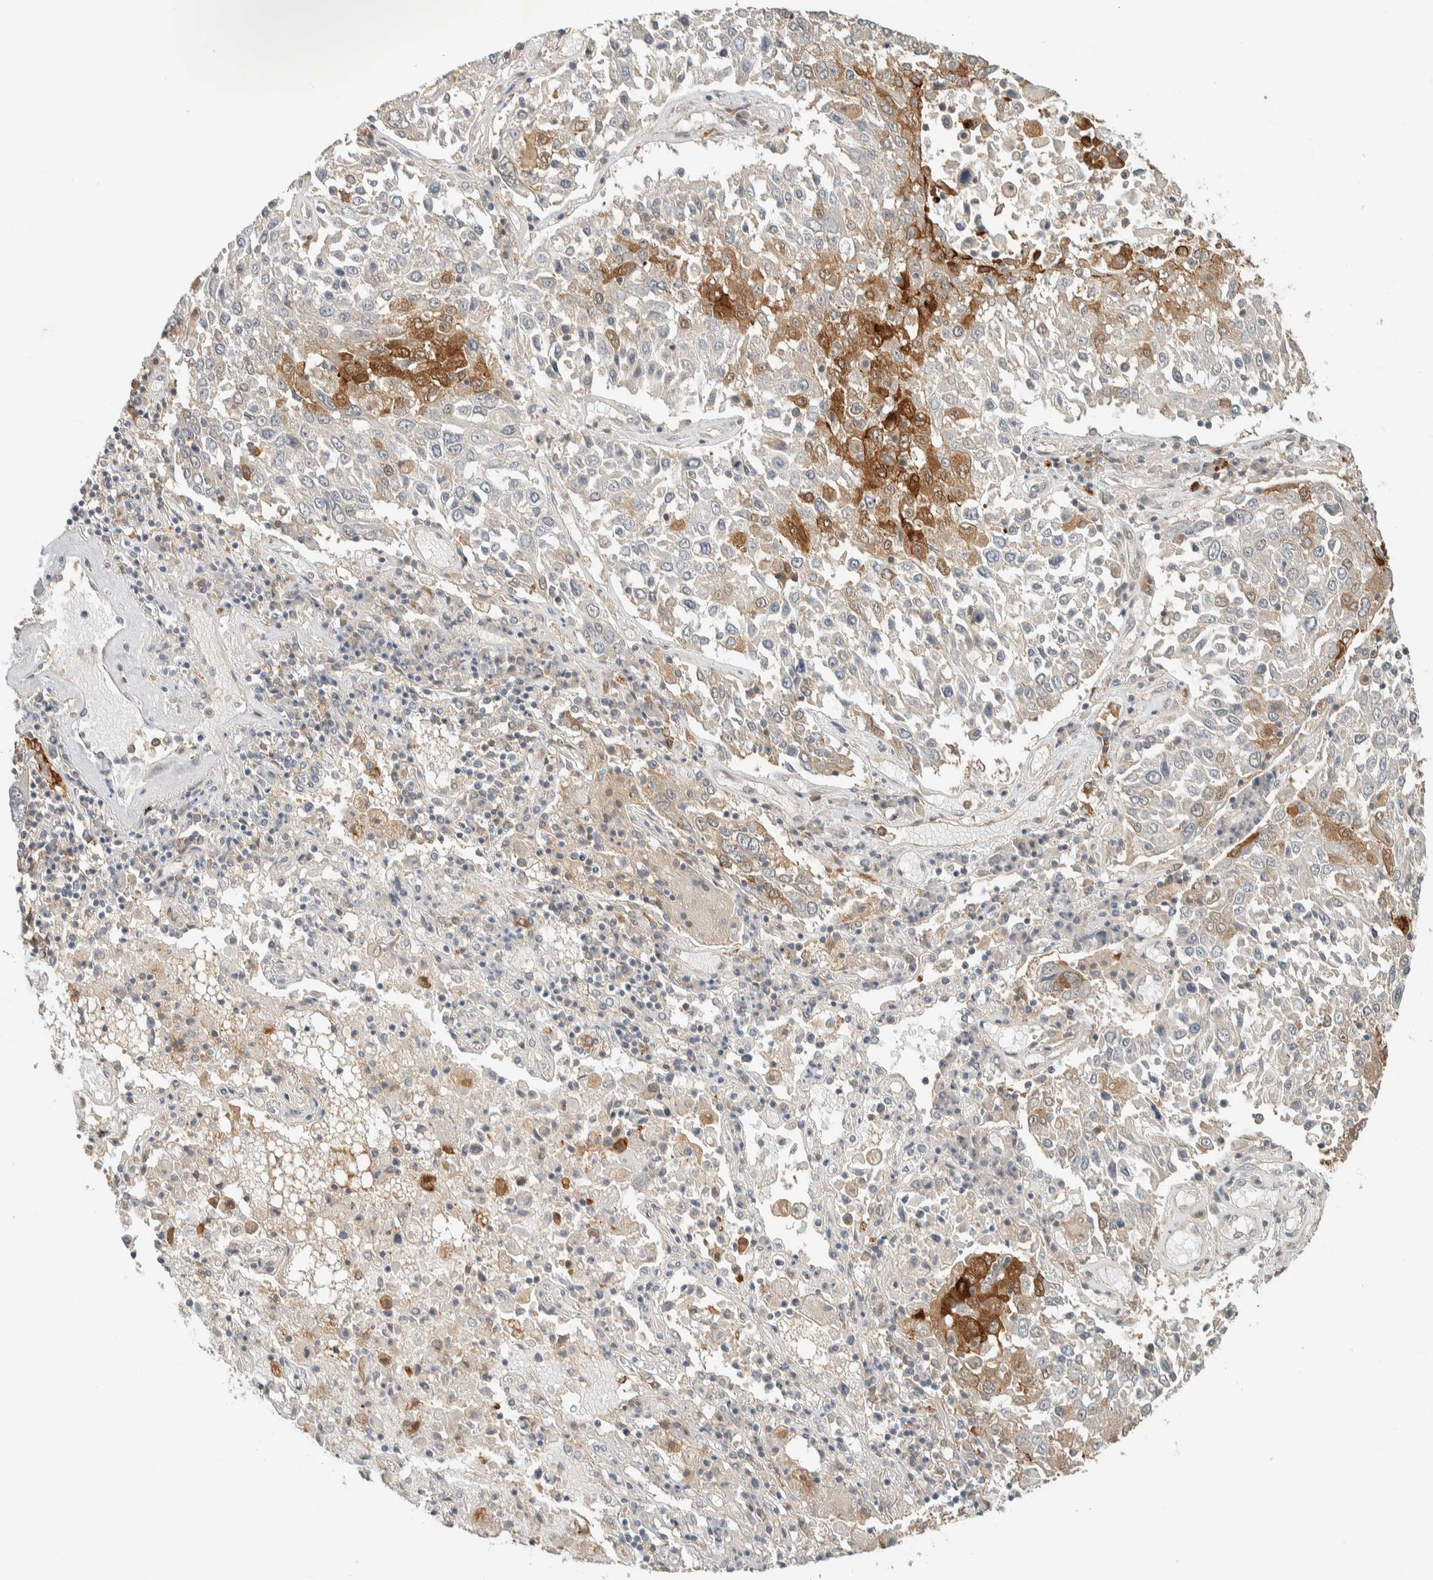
{"staining": {"intensity": "moderate", "quantity": "<25%", "location": "cytoplasmic/membranous"}, "tissue": "lung cancer", "cell_type": "Tumor cells", "image_type": "cancer", "snomed": [{"axis": "morphology", "description": "Squamous cell carcinoma, NOS"}, {"axis": "topography", "description": "Lung"}], "caption": "Protein expression analysis of lung cancer (squamous cell carcinoma) reveals moderate cytoplasmic/membranous expression in approximately <25% of tumor cells. Immunohistochemistry stains the protein of interest in brown and the nuclei are stained blue.", "gene": "RAB11FIP1", "patient": {"sex": "male", "age": 65}}